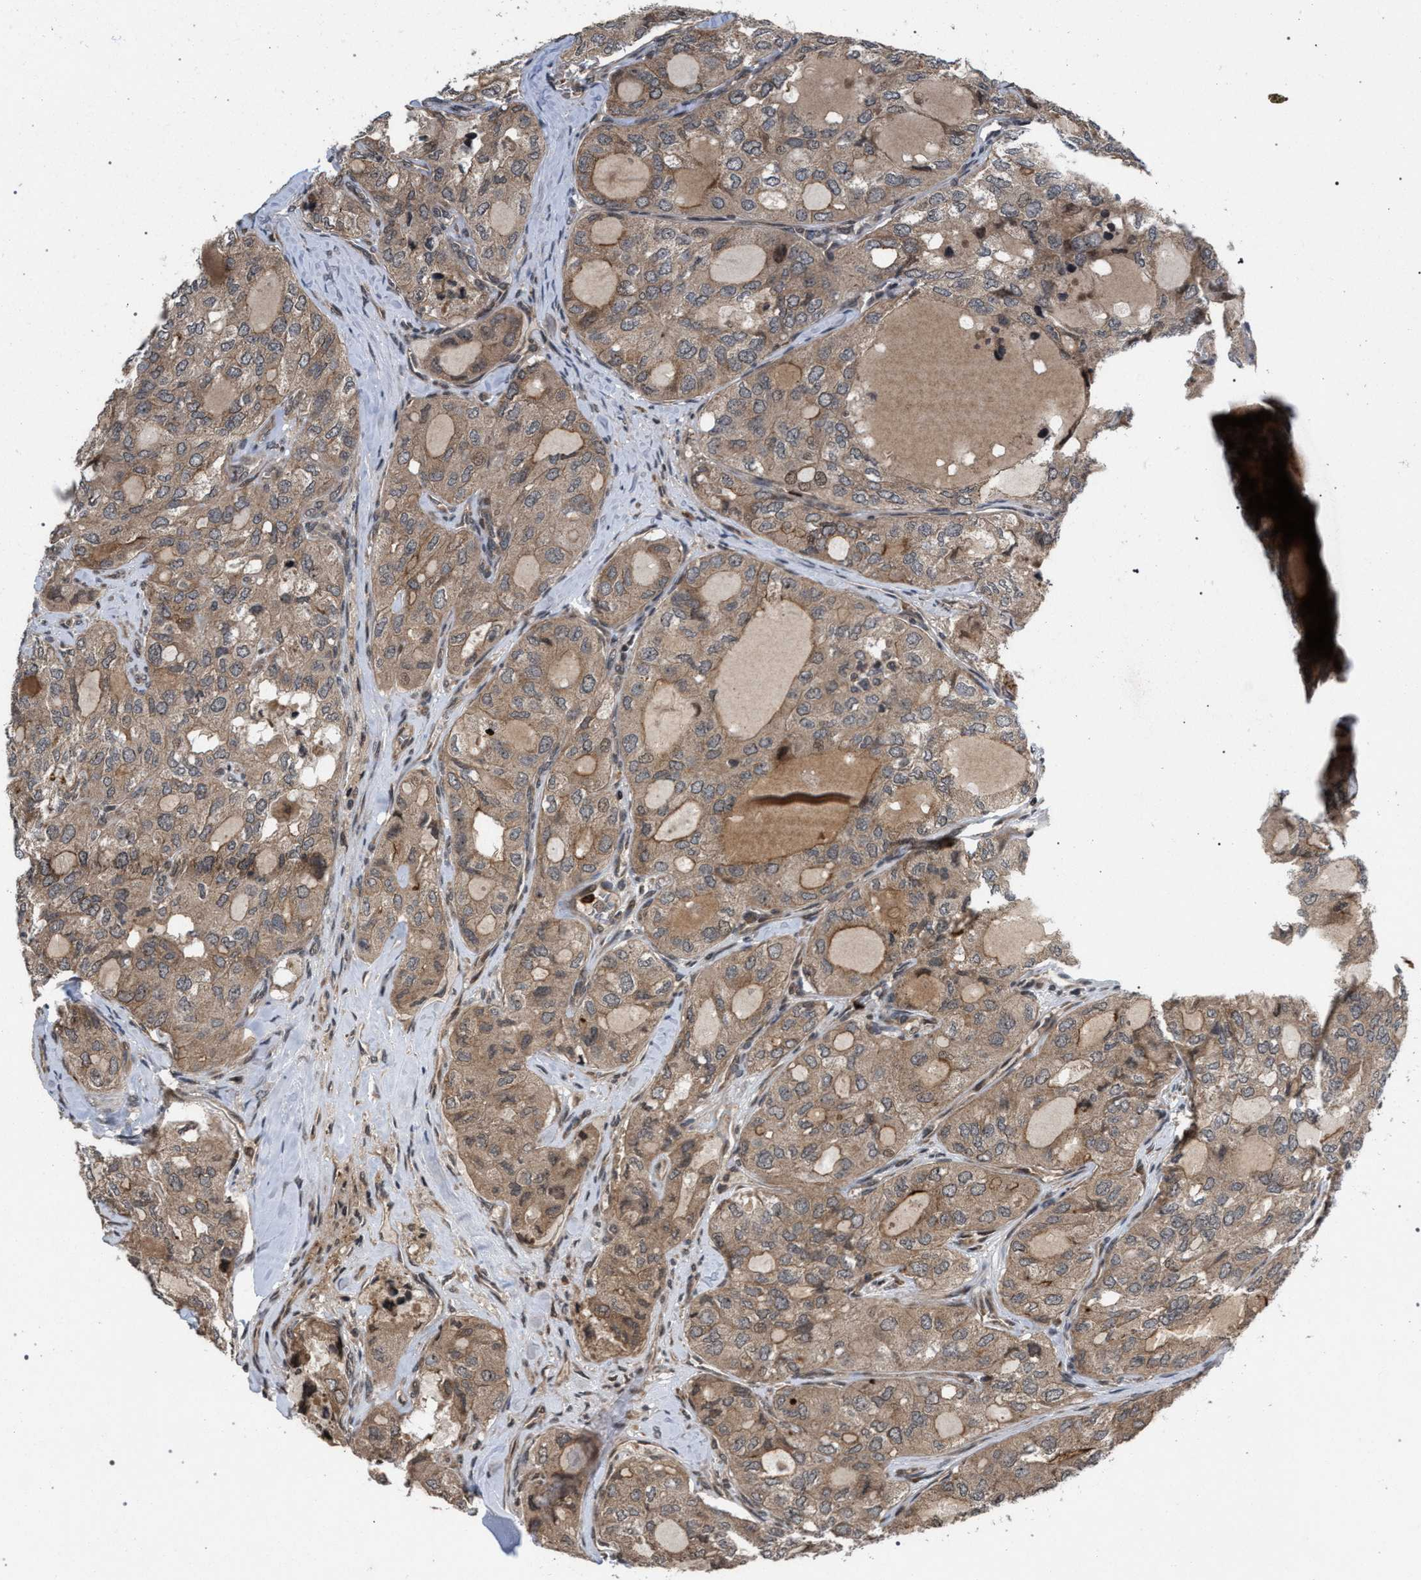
{"staining": {"intensity": "weak", "quantity": ">75%", "location": "cytoplasmic/membranous"}, "tissue": "thyroid cancer", "cell_type": "Tumor cells", "image_type": "cancer", "snomed": [{"axis": "morphology", "description": "Follicular adenoma carcinoma, NOS"}, {"axis": "topography", "description": "Thyroid gland"}], "caption": "IHC micrograph of neoplastic tissue: human follicular adenoma carcinoma (thyroid) stained using immunohistochemistry displays low levels of weak protein expression localized specifically in the cytoplasmic/membranous of tumor cells, appearing as a cytoplasmic/membranous brown color.", "gene": "IRAK4", "patient": {"sex": "male", "age": 75}}